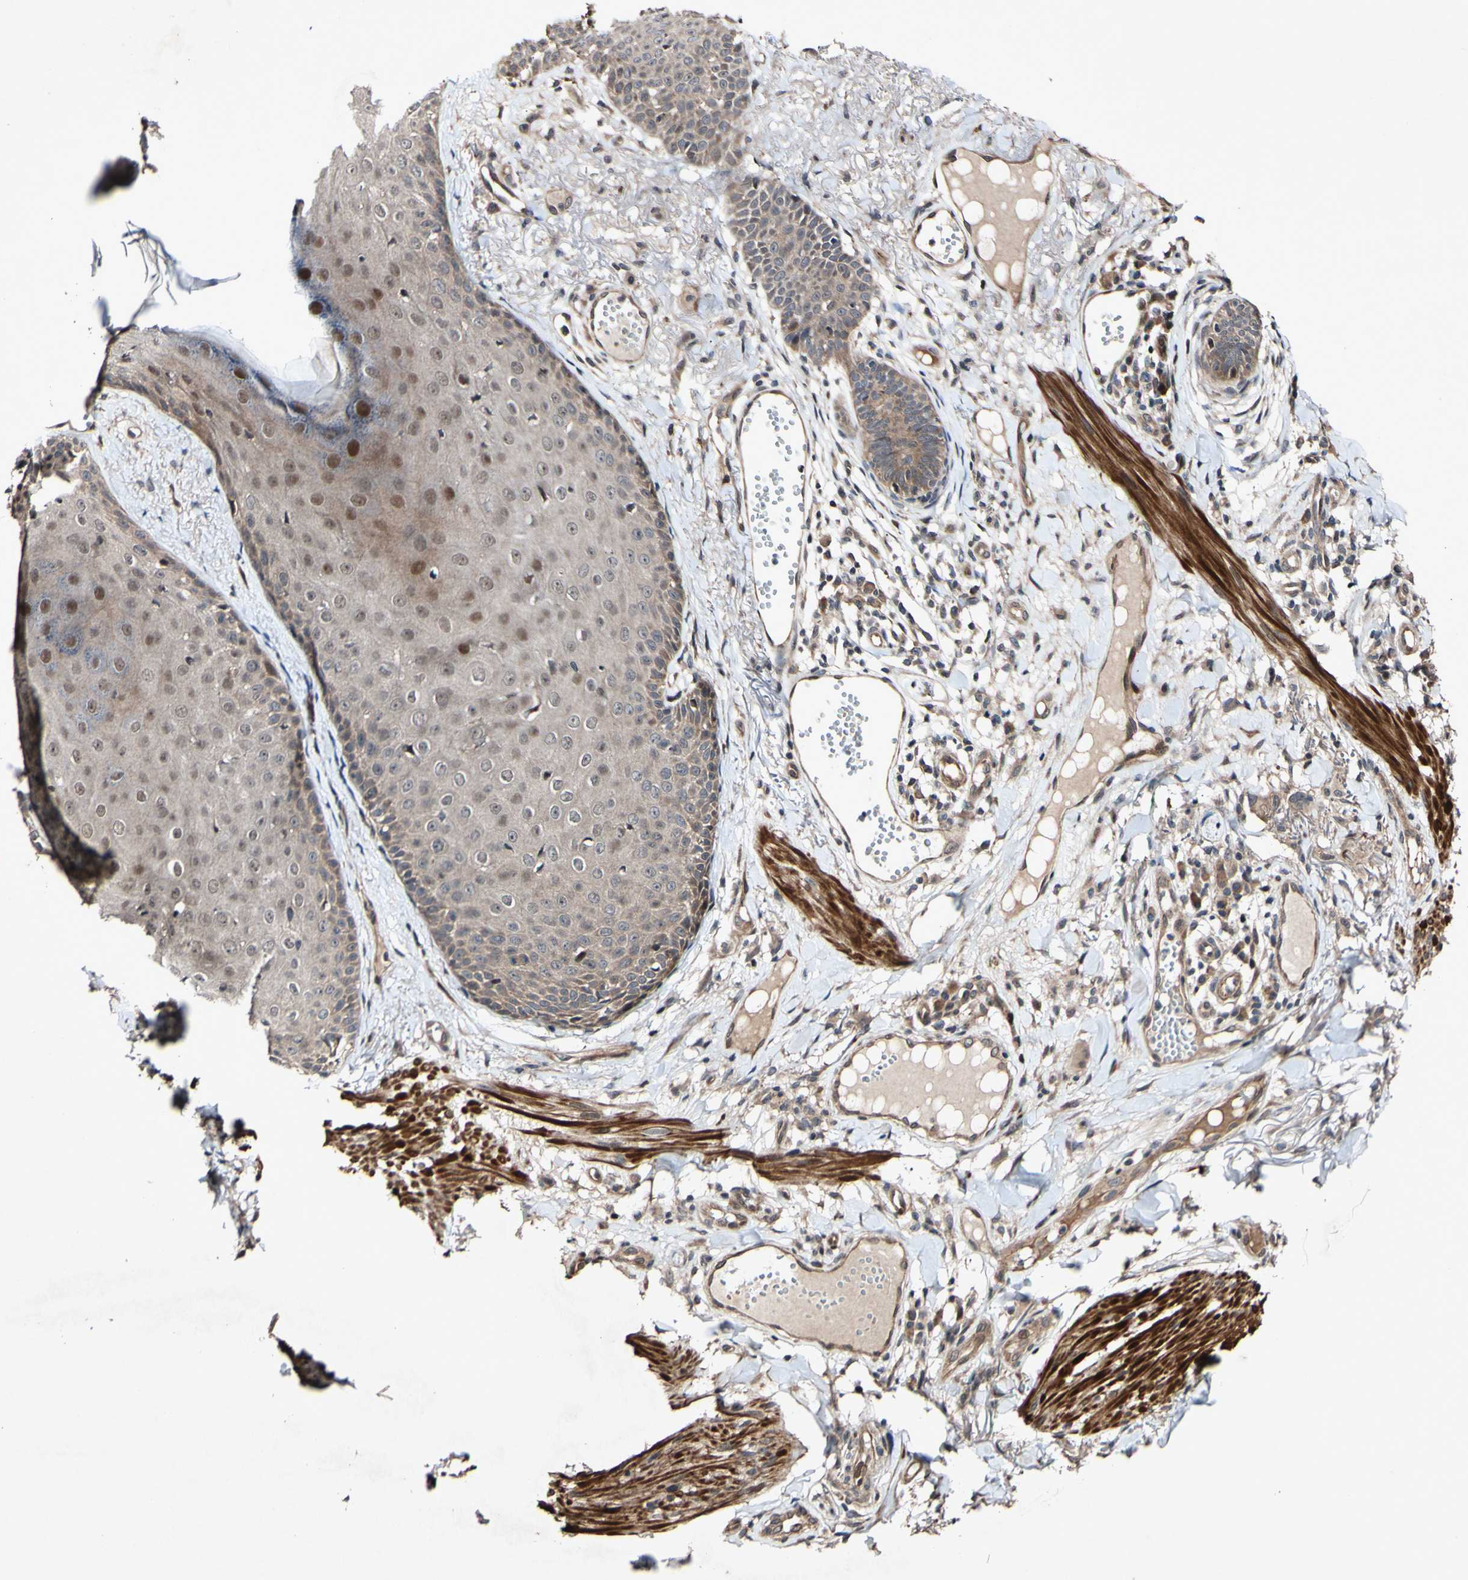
{"staining": {"intensity": "moderate", "quantity": ">75%", "location": "cytoplasmic/membranous"}, "tissue": "skin cancer", "cell_type": "Tumor cells", "image_type": "cancer", "snomed": [{"axis": "morphology", "description": "Normal tissue, NOS"}, {"axis": "morphology", "description": "Basal cell carcinoma"}, {"axis": "topography", "description": "Skin"}], "caption": "Protein analysis of skin cancer (basal cell carcinoma) tissue demonstrates moderate cytoplasmic/membranous positivity in about >75% of tumor cells.", "gene": "CSNK1E", "patient": {"sex": "male", "age": 52}}